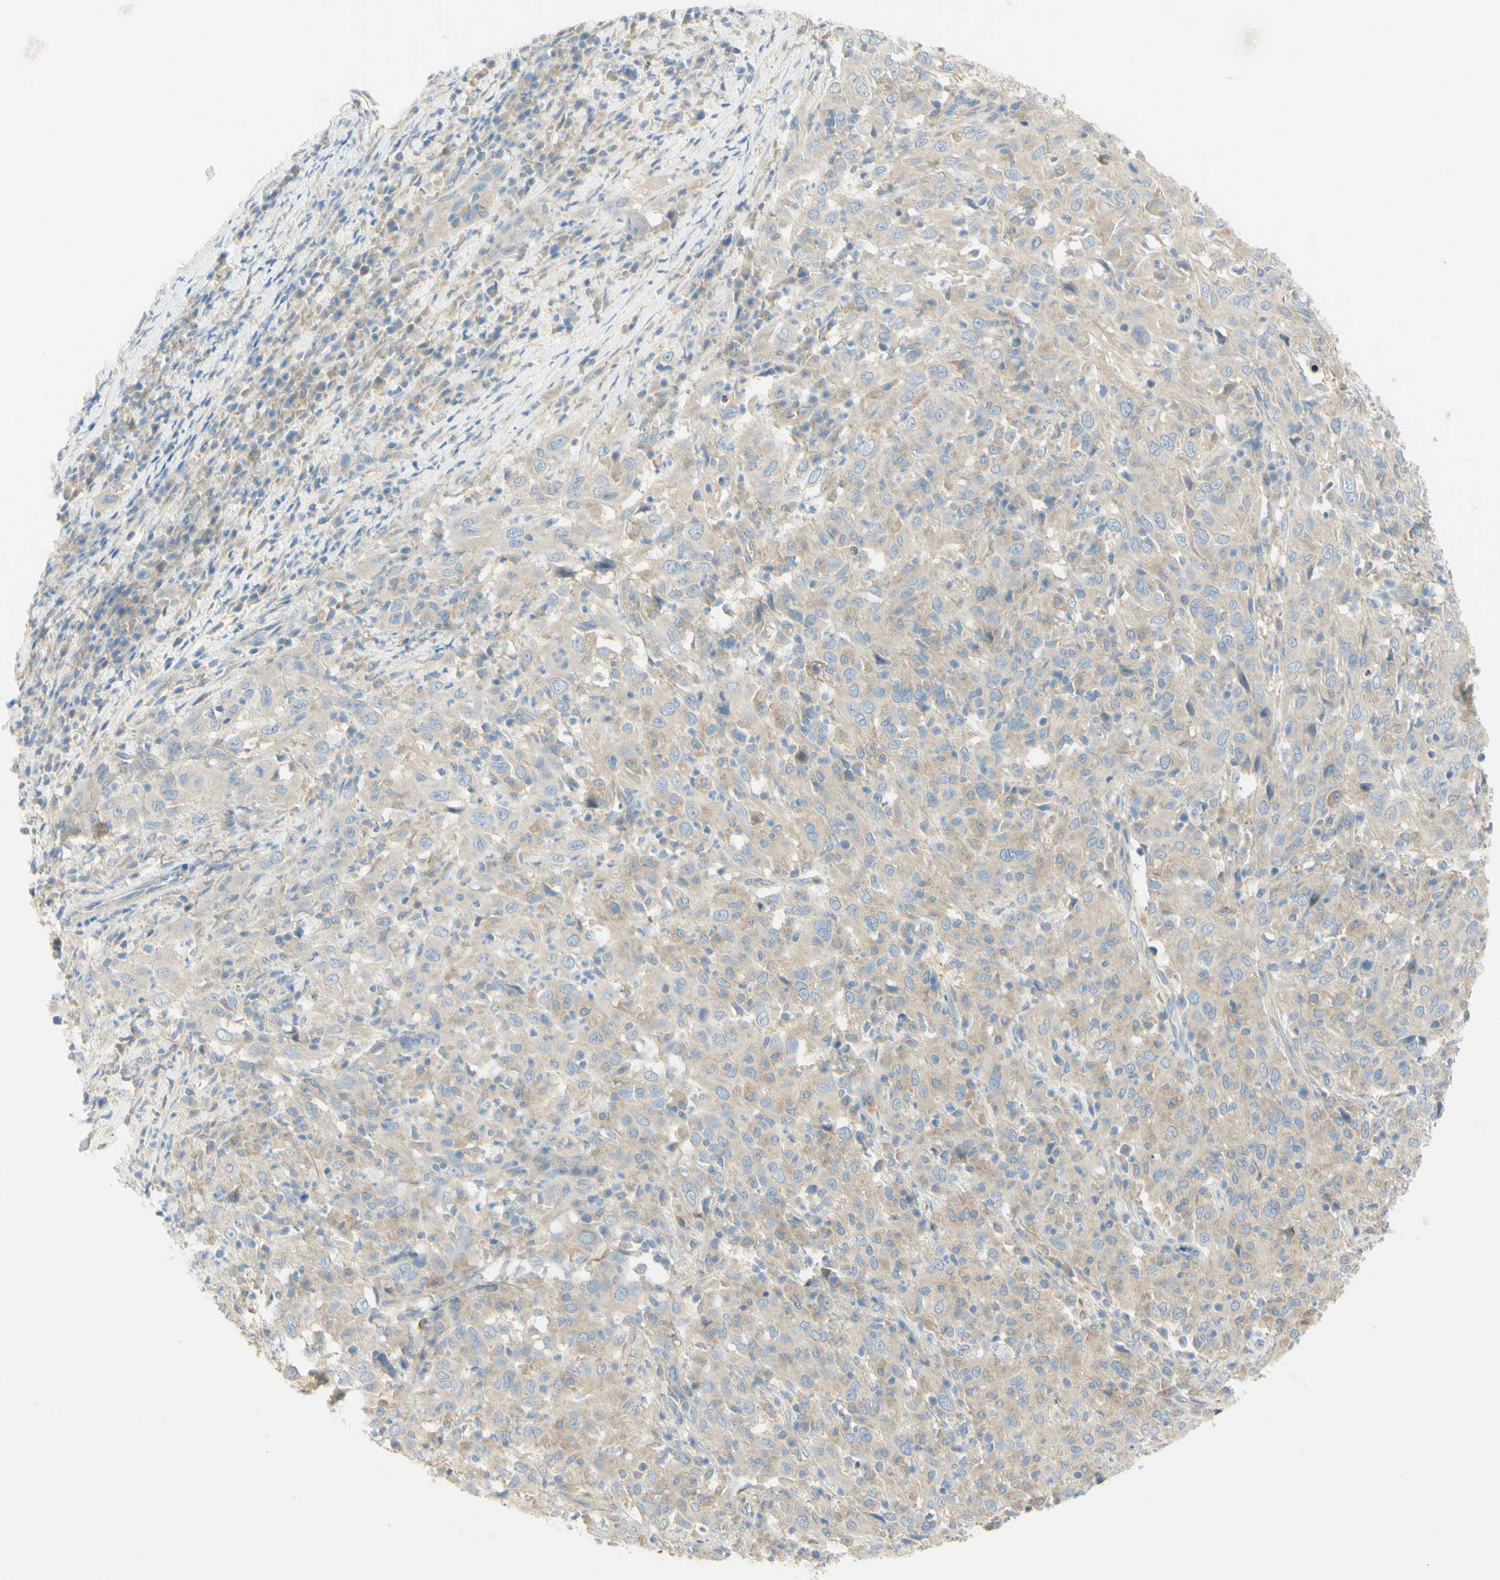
{"staining": {"intensity": "weak", "quantity": ">75%", "location": "cytoplasmic/membranous"}, "tissue": "cervical cancer", "cell_type": "Tumor cells", "image_type": "cancer", "snomed": [{"axis": "morphology", "description": "Squamous cell carcinoma, NOS"}, {"axis": "topography", "description": "Cervix"}], "caption": "A high-resolution photomicrograph shows immunohistochemistry (IHC) staining of squamous cell carcinoma (cervical), which demonstrates weak cytoplasmic/membranous positivity in approximately >75% of tumor cells. The staining was performed using DAB to visualize the protein expression in brown, while the nuclei were stained in blue with hematoxylin (Magnification: 20x).", "gene": "GCNT3", "patient": {"sex": "female", "age": 46}}